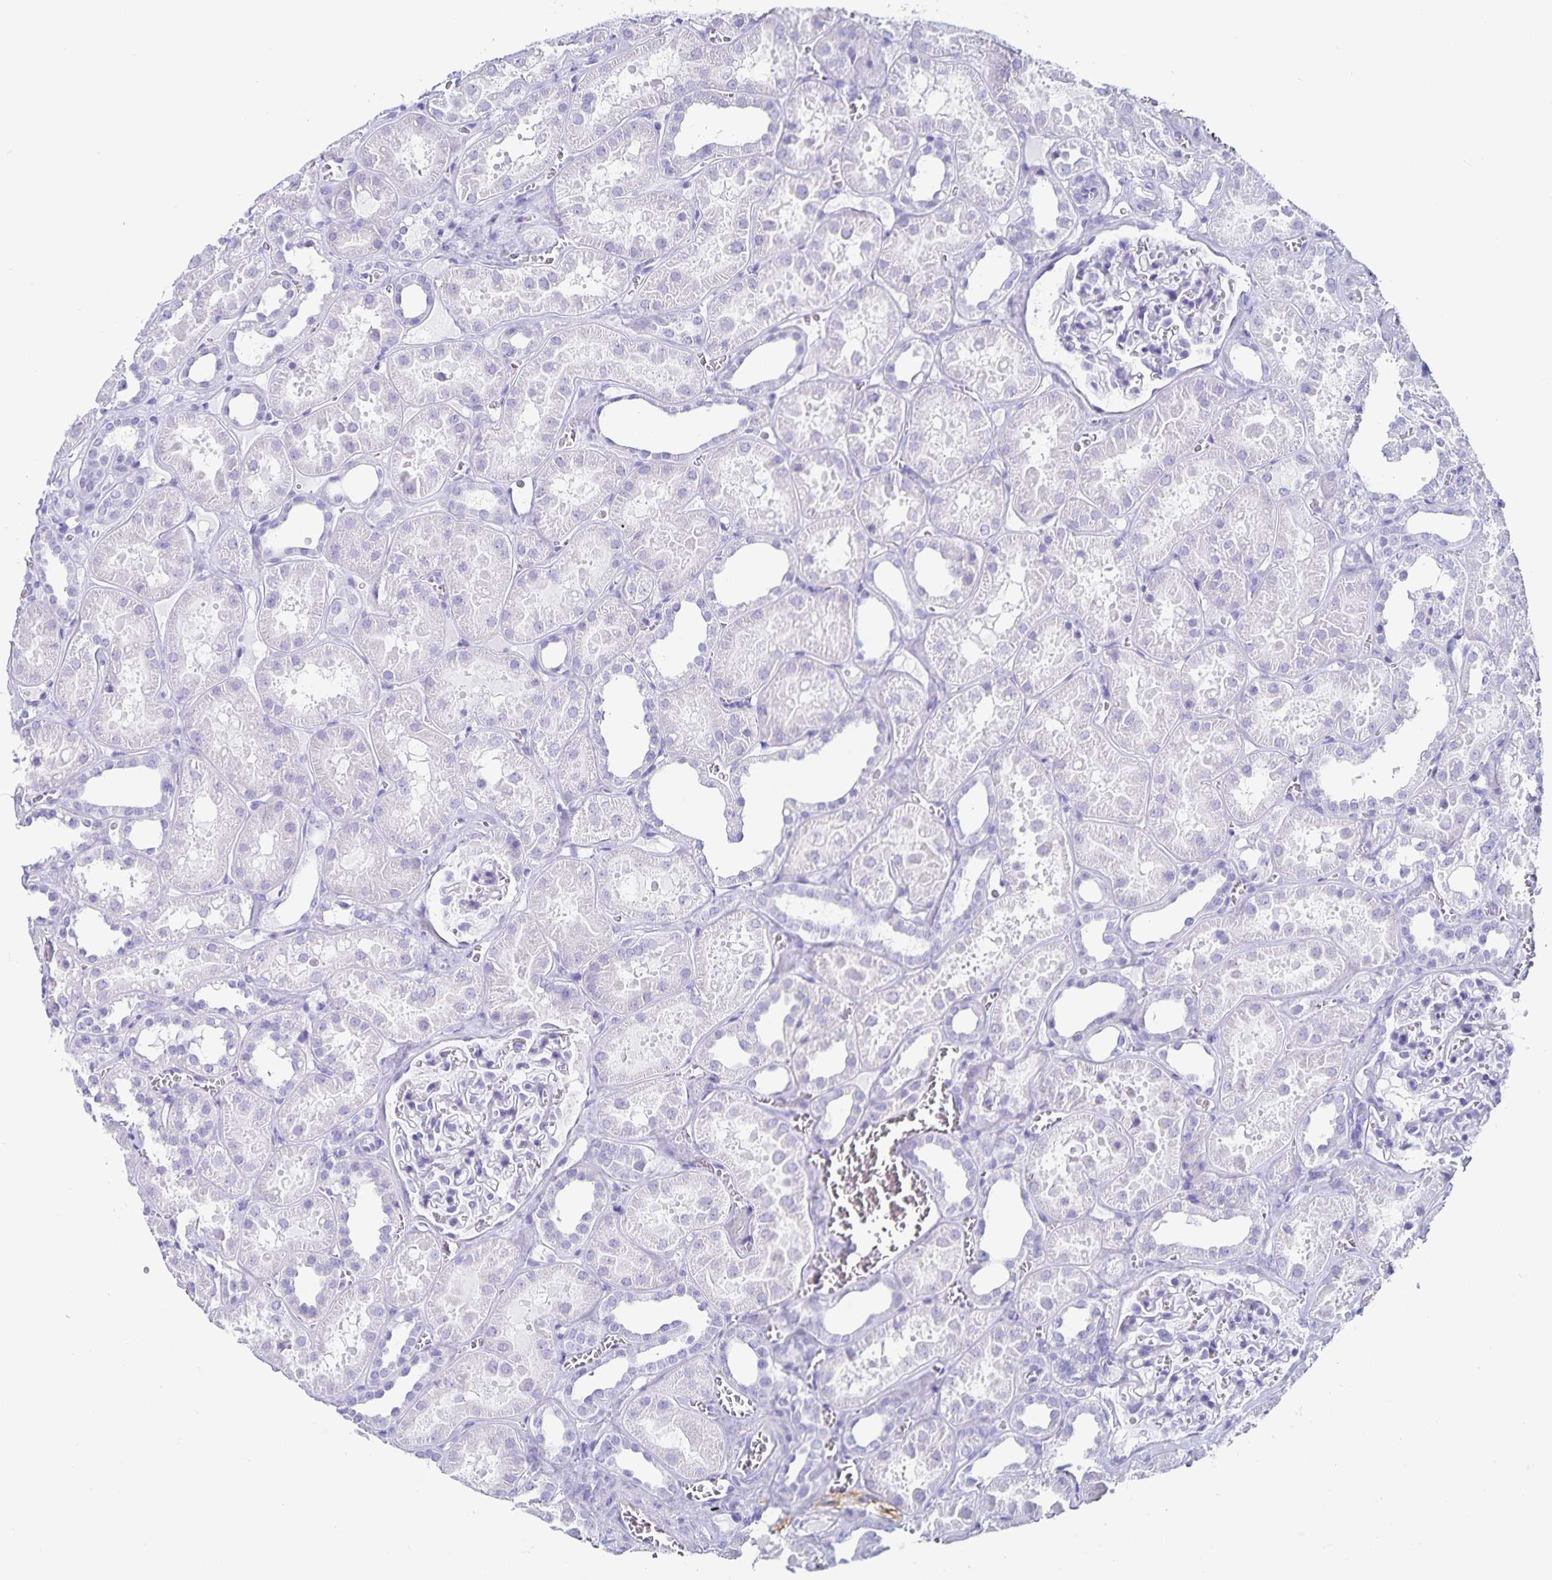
{"staining": {"intensity": "negative", "quantity": "none", "location": "none"}, "tissue": "kidney", "cell_type": "Cells in glomeruli", "image_type": "normal", "snomed": [{"axis": "morphology", "description": "Normal tissue, NOS"}, {"axis": "topography", "description": "Kidney"}], "caption": "An immunohistochemistry photomicrograph of unremarkable kidney is shown. There is no staining in cells in glomeruli of kidney.", "gene": "C19orf73", "patient": {"sex": "female", "age": 41}}